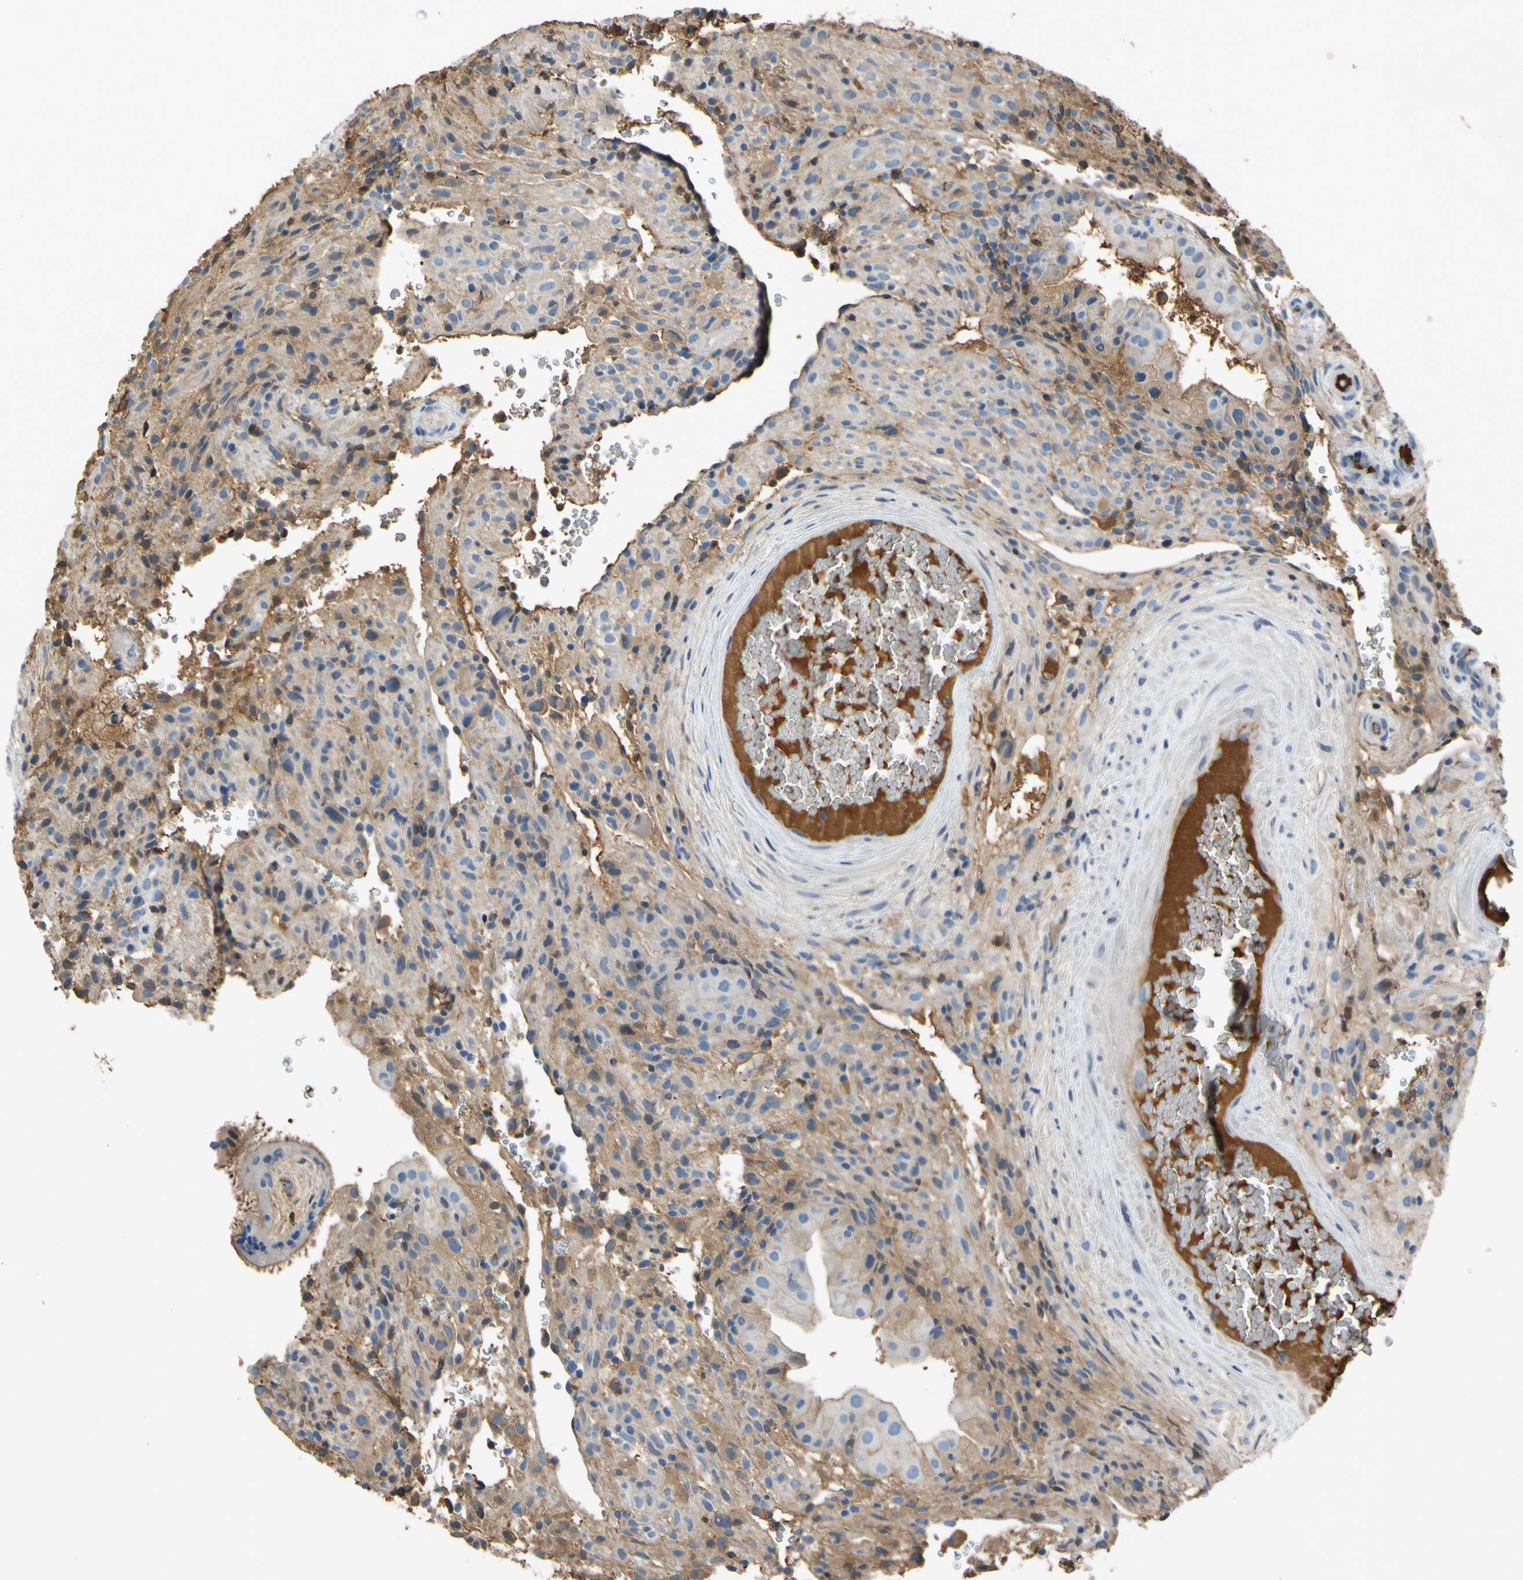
{"staining": {"intensity": "weak", "quantity": ">75%", "location": "cytoplasmic/membranous"}, "tissue": "placenta", "cell_type": "Decidual cells", "image_type": "normal", "snomed": [{"axis": "morphology", "description": "Normal tissue, NOS"}, {"axis": "topography", "description": "Placenta"}], "caption": "Brown immunohistochemical staining in normal human placenta demonstrates weak cytoplasmic/membranous expression in approximately >75% of decidual cells. The staining is performed using DAB brown chromogen to label protein expression. The nuclei are counter-stained blue using hematoxylin.", "gene": "TIMP2", "patient": {"sex": "female", "age": 19}}